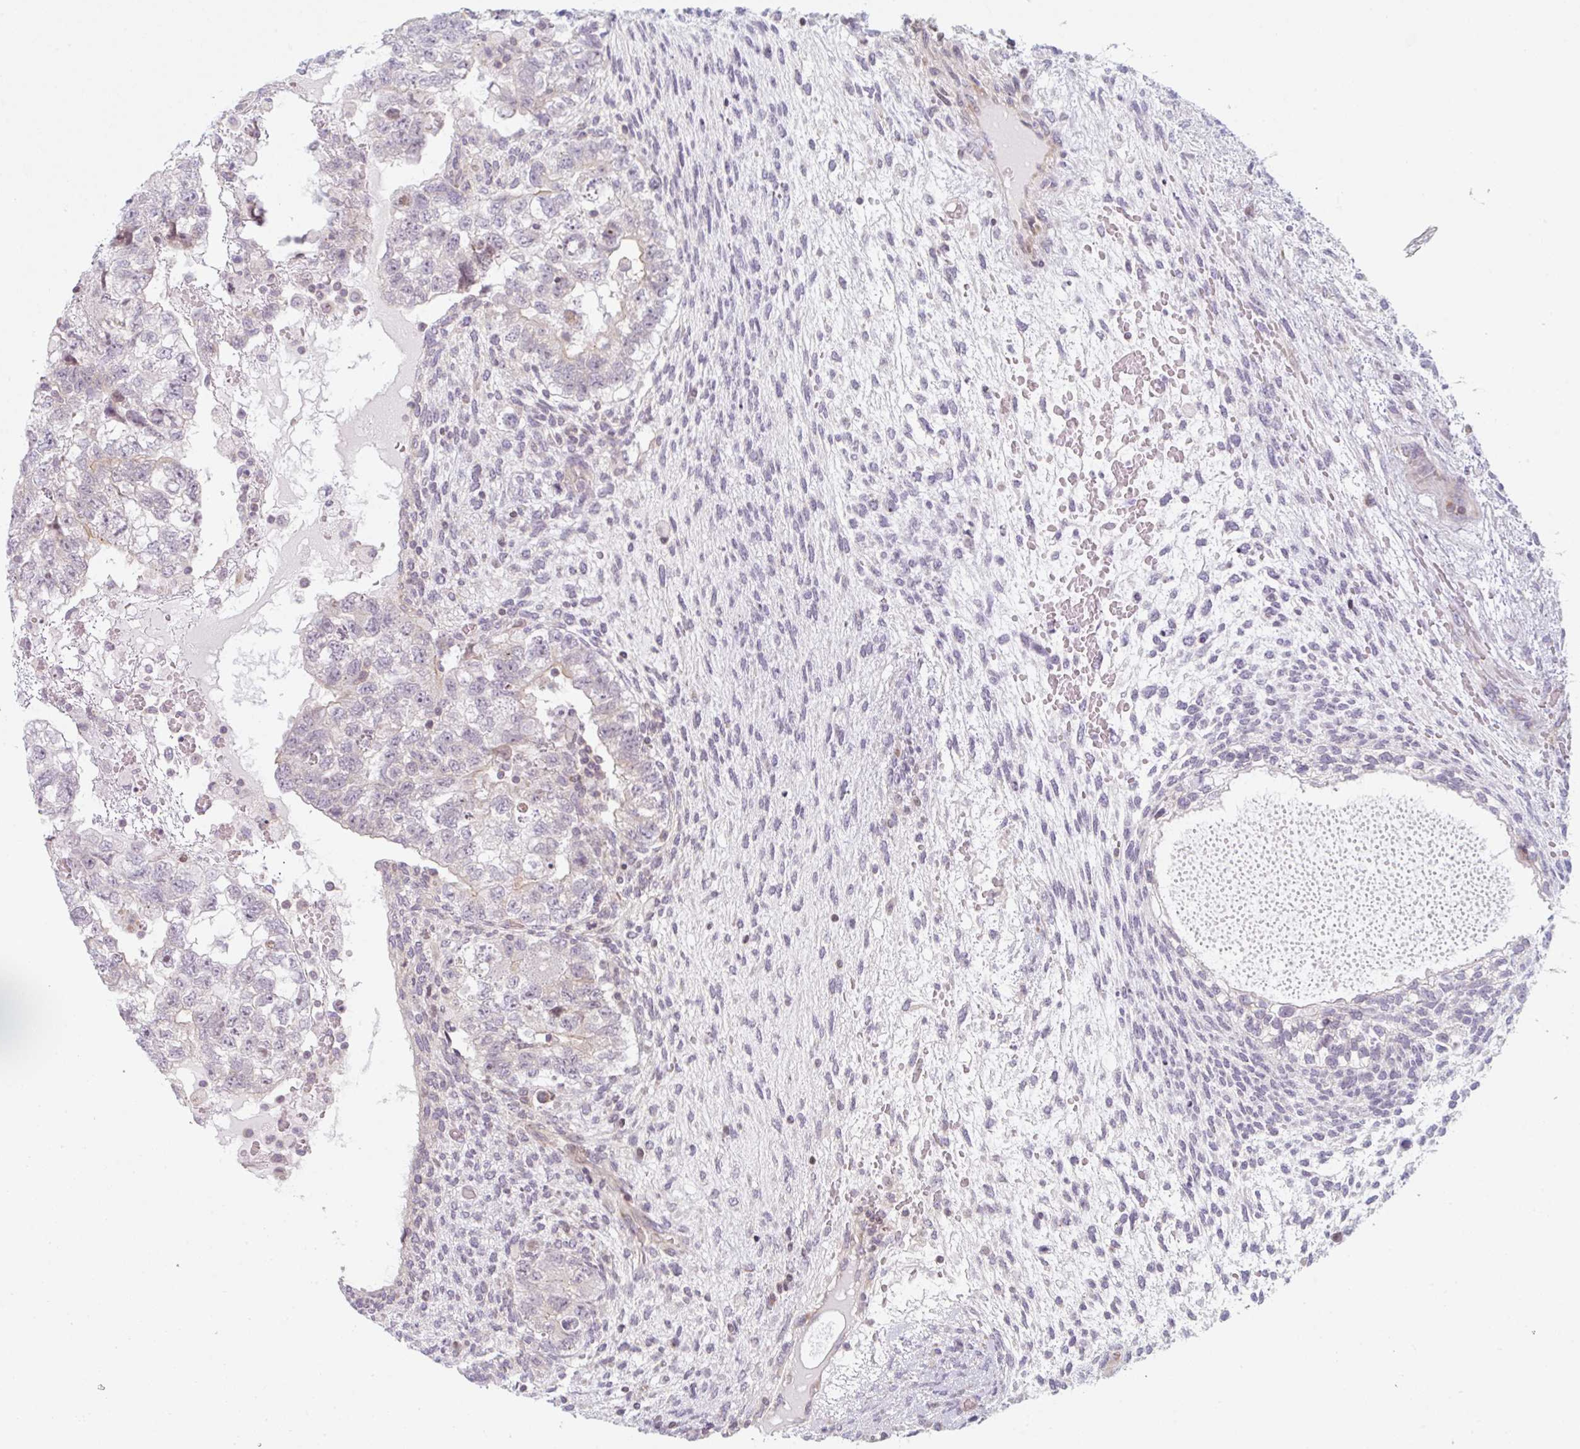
{"staining": {"intensity": "negative", "quantity": "none", "location": "none"}, "tissue": "testis cancer", "cell_type": "Tumor cells", "image_type": "cancer", "snomed": [{"axis": "morphology", "description": "Normal tissue, NOS"}, {"axis": "morphology", "description": "Carcinoma, Embryonal, NOS"}, {"axis": "topography", "description": "Testis"}], "caption": "A high-resolution histopathology image shows IHC staining of embryonal carcinoma (testis), which demonstrates no significant expression in tumor cells.", "gene": "TMEM237", "patient": {"sex": "male", "age": 36}}